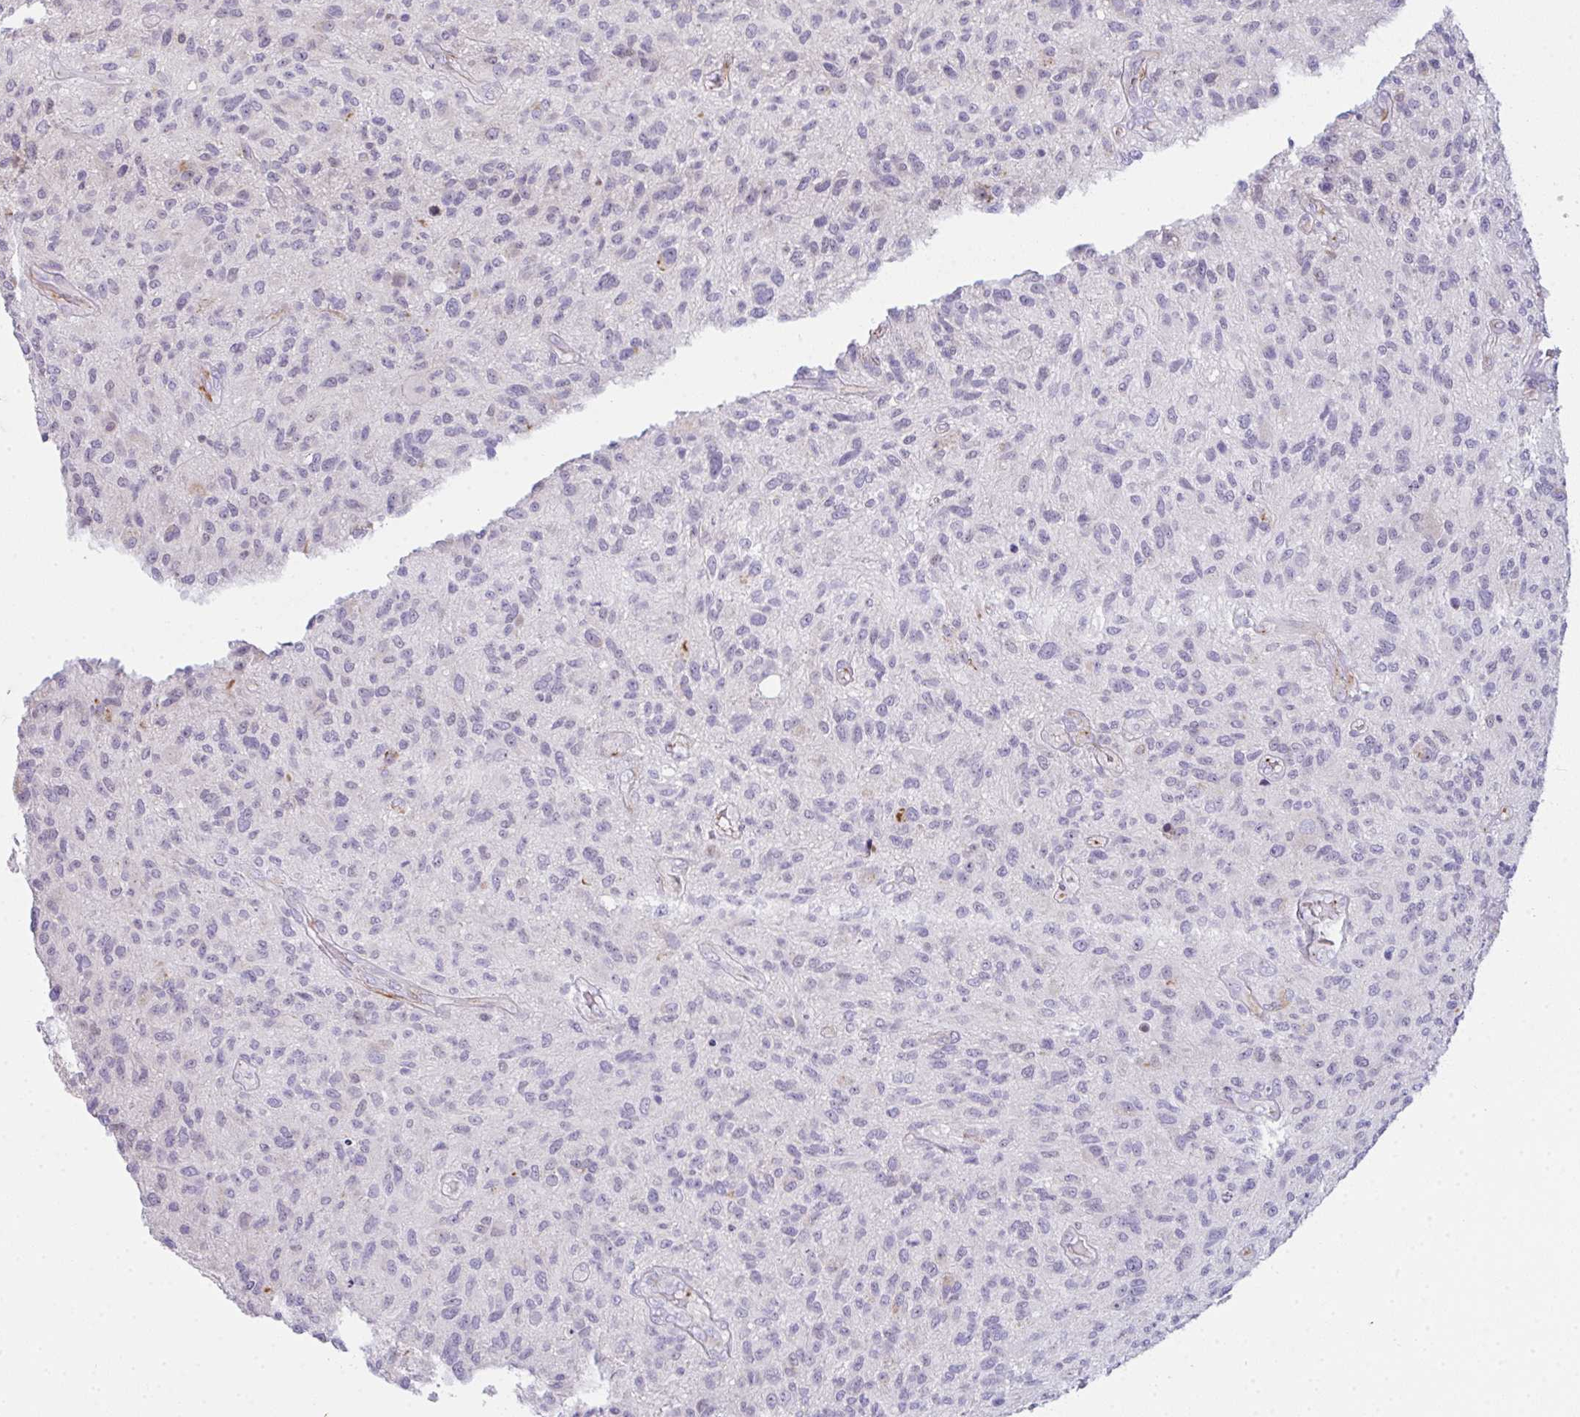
{"staining": {"intensity": "negative", "quantity": "none", "location": "none"}, "tissue": "glioma", "cell_type": "Tumor cells", "image_type": "cancer", "snomed": [{"axis": "morphology", "description": "Glioma, malignant, High grade"}, {"axis": "topography", "description": "Brain"}], "caption": "Immunohistochemical staining of malignant glioma (high-grade) exhibits no significant staining in tumor cells.", "gene": "CD80", "patient": {"sex": "male", "age": 47}}